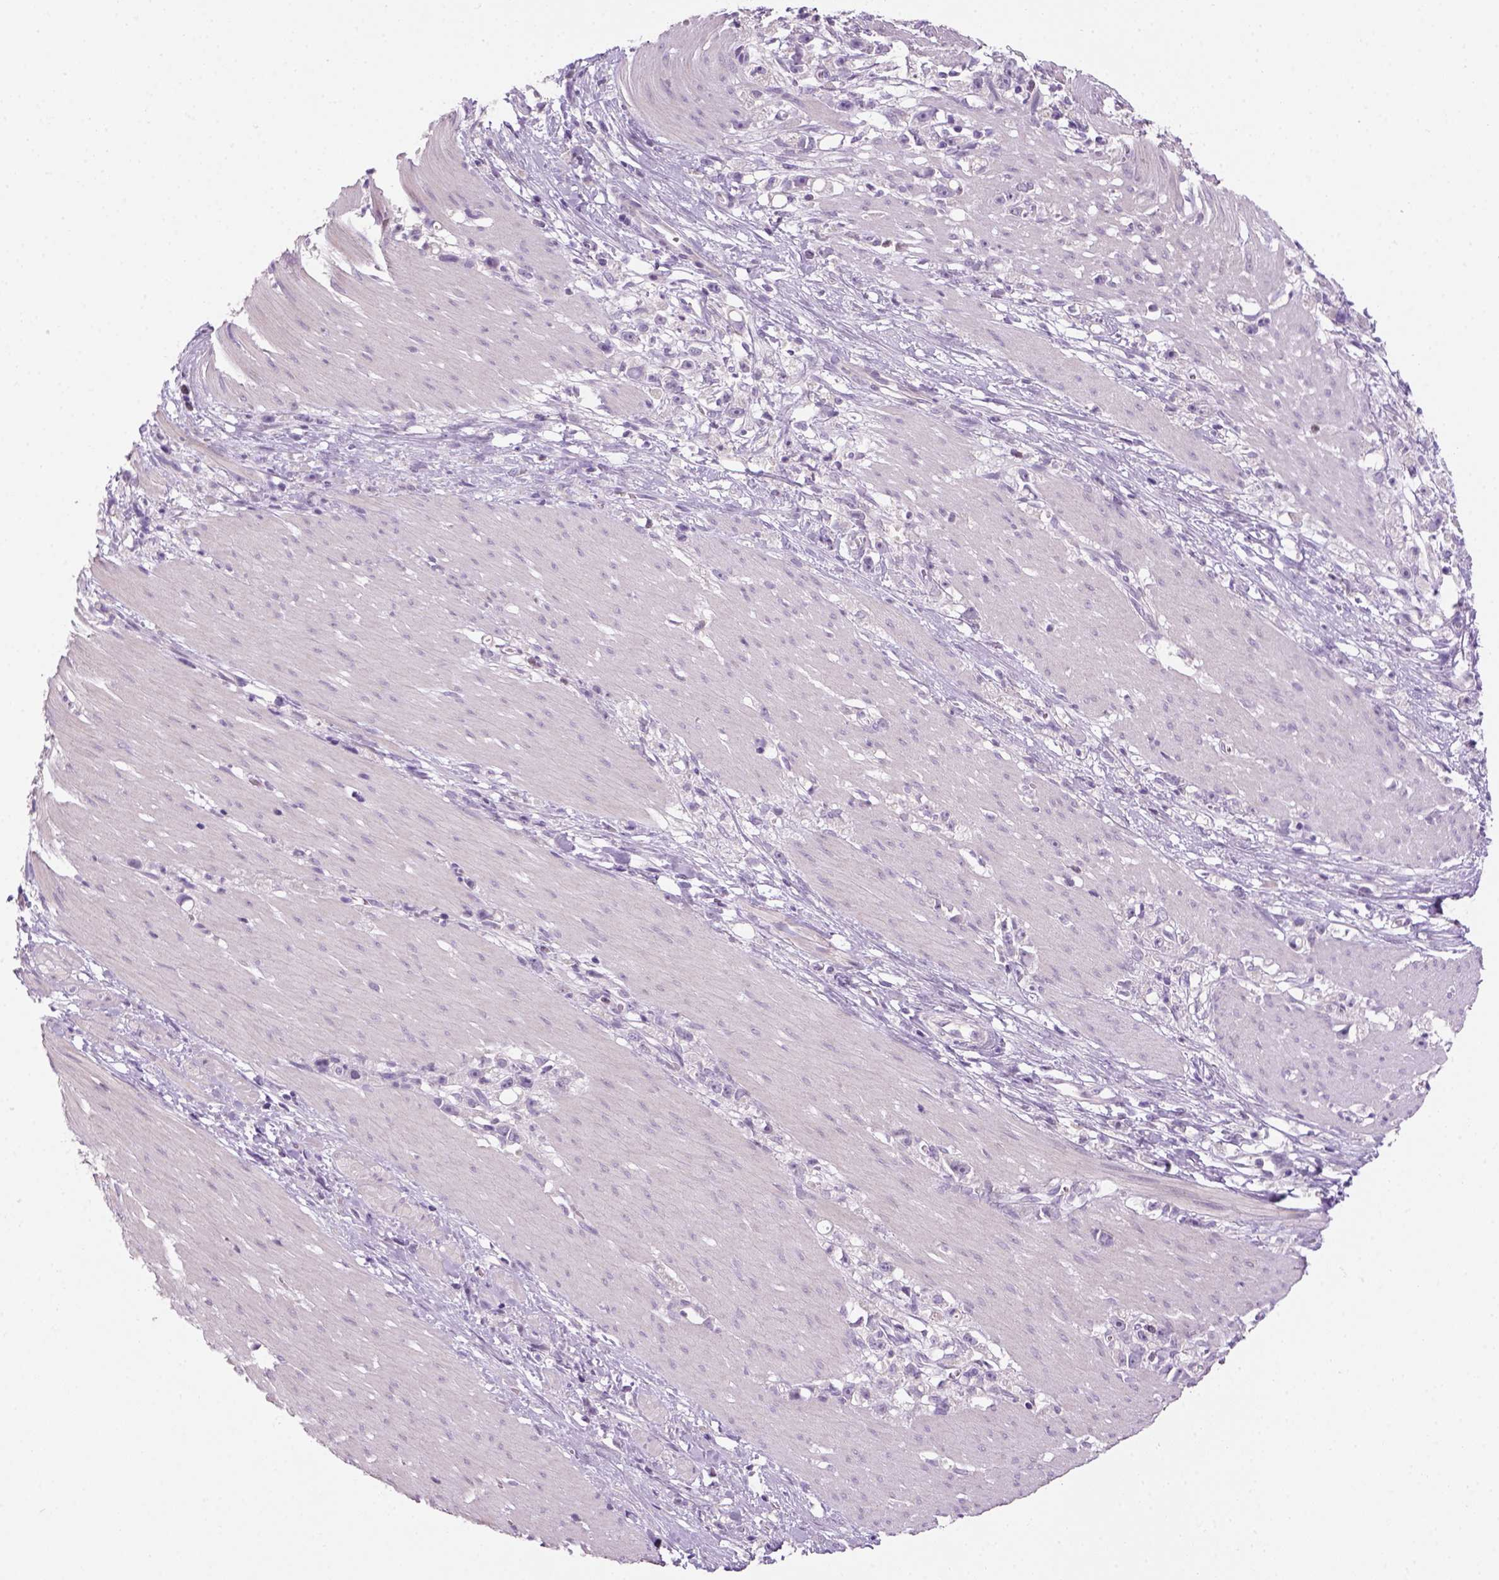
{"staining": {"intensity": "negative", "quantity": "none", "location": "none"}, "tissue": "stomach cancer", "cell_type": "Tumor cells", "image_type": "cancer", "snomed": [{"axis": "morphology", "description": "Adenocarcinoma, NOS"}, {"axis": "topography", "description": "Stomach"}], "caption": "Immunohistochemistry (IHC) of human stomach cancer exhibits no positivity in tumor cells.", "gene": "GFI1B", "patient": {"sex": "female", "age": 59}}